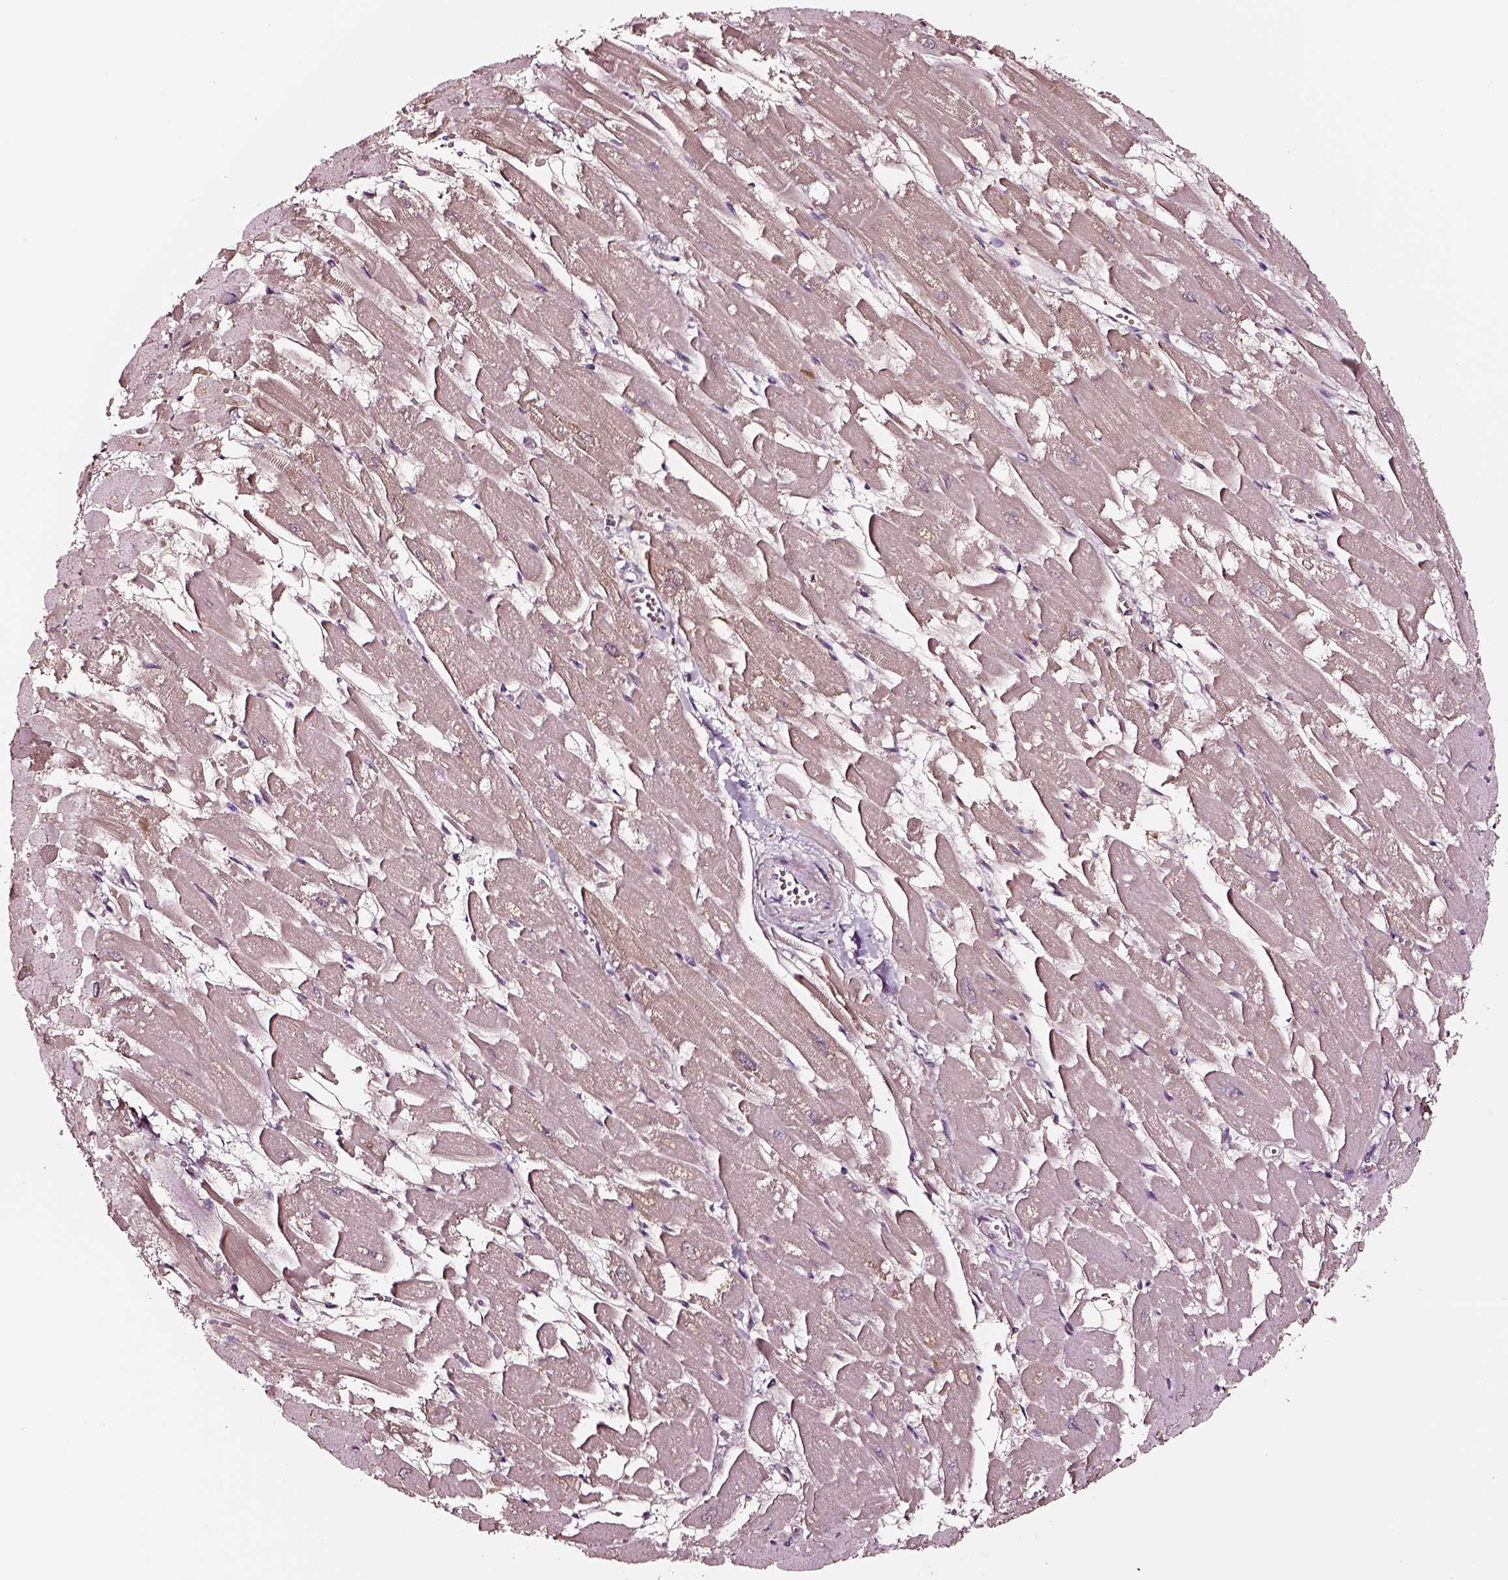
{"staining": {"intensity": "negative", "quantity": "none", "location": "none"}, "tissue": "heart muscle", "cell_type": "Cardiomyocytes", "image_type": "normal", "snomed": [{"axis": "morphology", "description": "Normal tissue, NOS"}, {"axis": "topography", "description": "Heart"}], "caption": "Cardiomyocytes show no significant protein positivity in unremarkable heart muscle. (DAB IHC visualized using brightfield microscopy, high magnification).", "gene": "TF", "patient": {"sex": "female", "age": 52}}